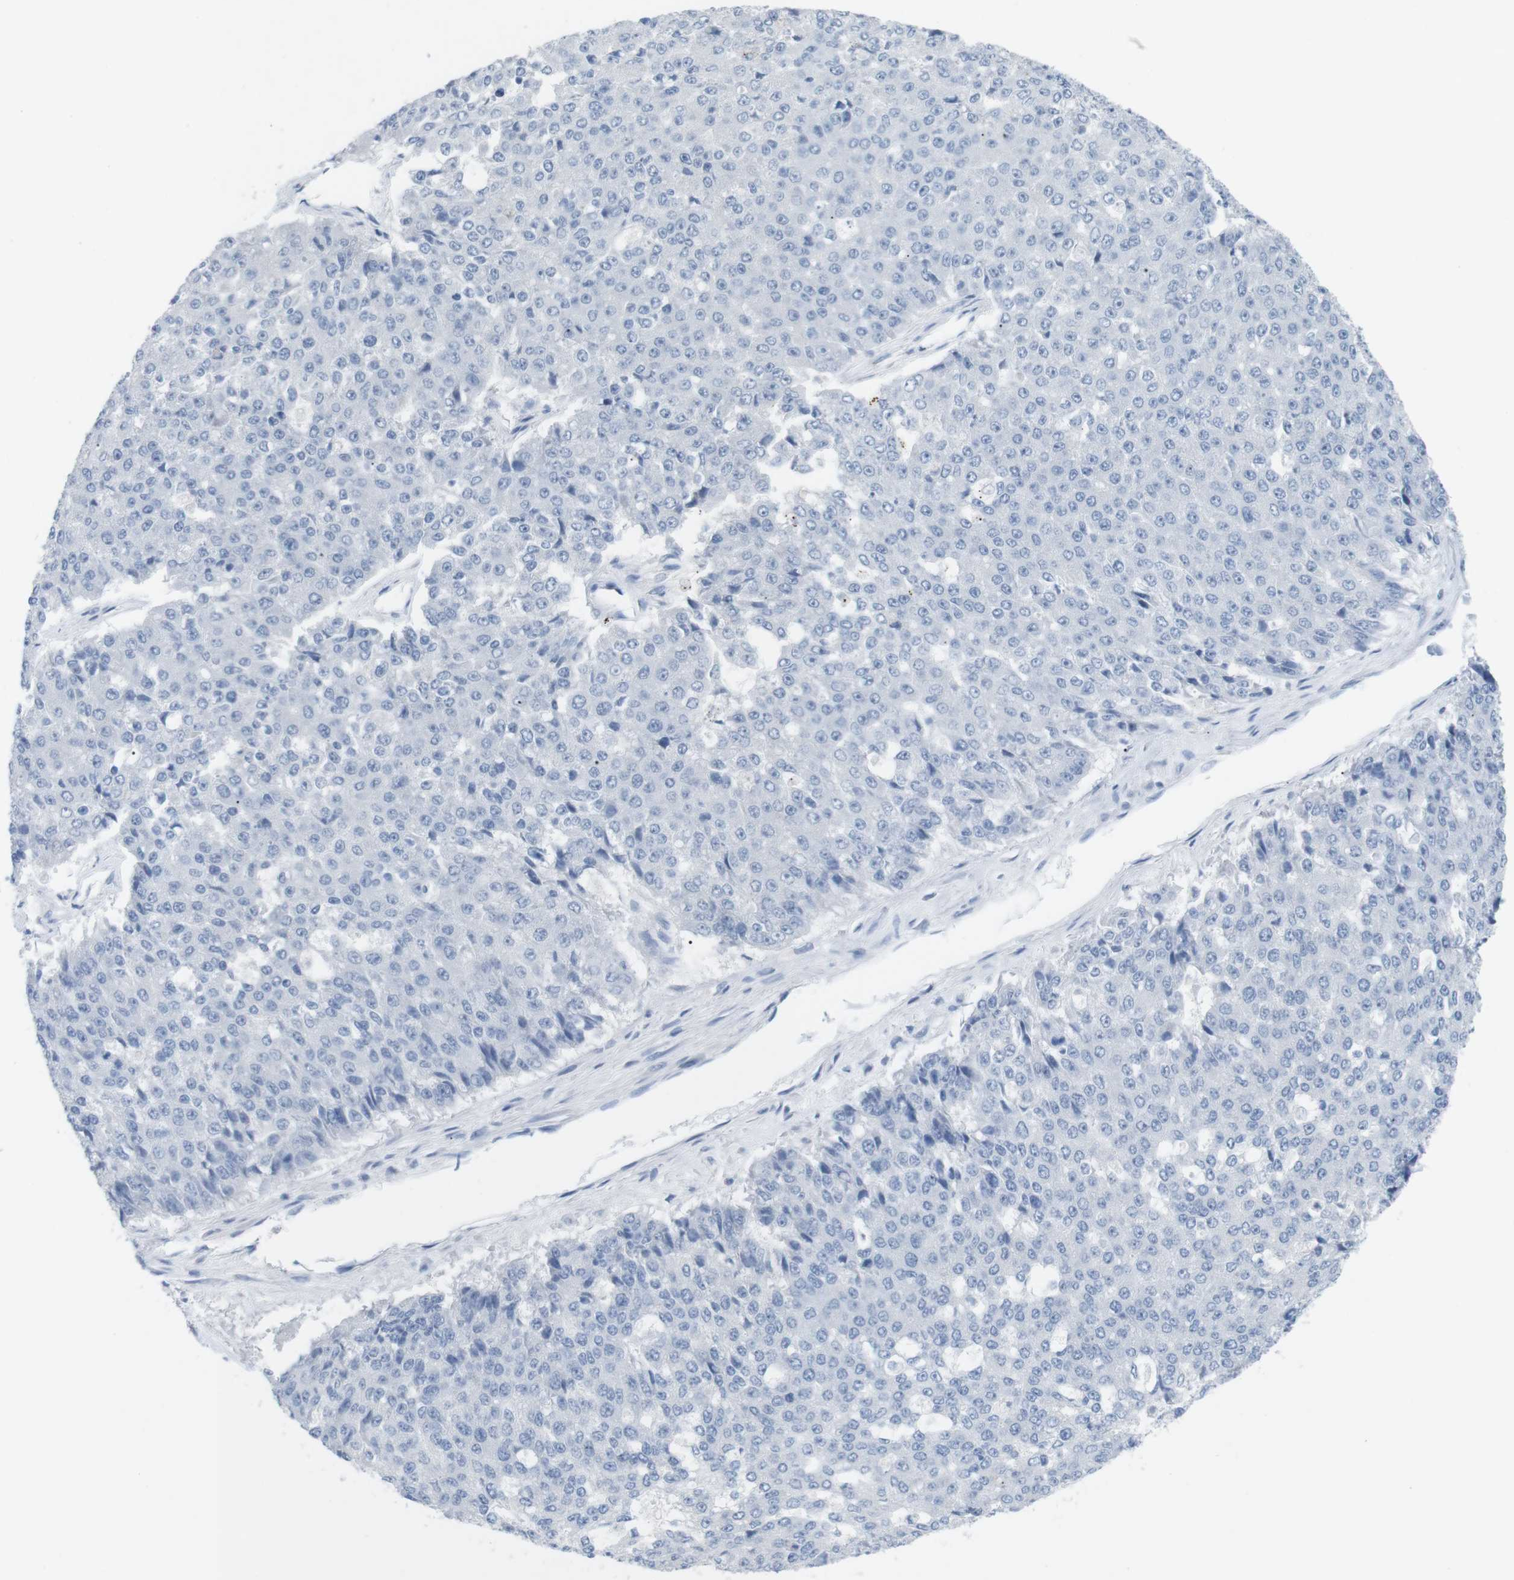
{"staining": {"intensity": "negative", "quantity": "none", "location": "none"}, "tissue": "pancreatic cancer", "cell_type": "Tumor cells", "image_type": "cancer", "snomed": [{"axis": "morphology", "description": "Adenocarcinoma, NOS"}, {"axis": "topography", "description": "Pancreas"}], "caption": "A histopathology image of human adenocarcinoma (pancreatic) is negative for staining in tumor cells.", "gene": "HBG2", "patient": {"sex": "male", "age": 50}}